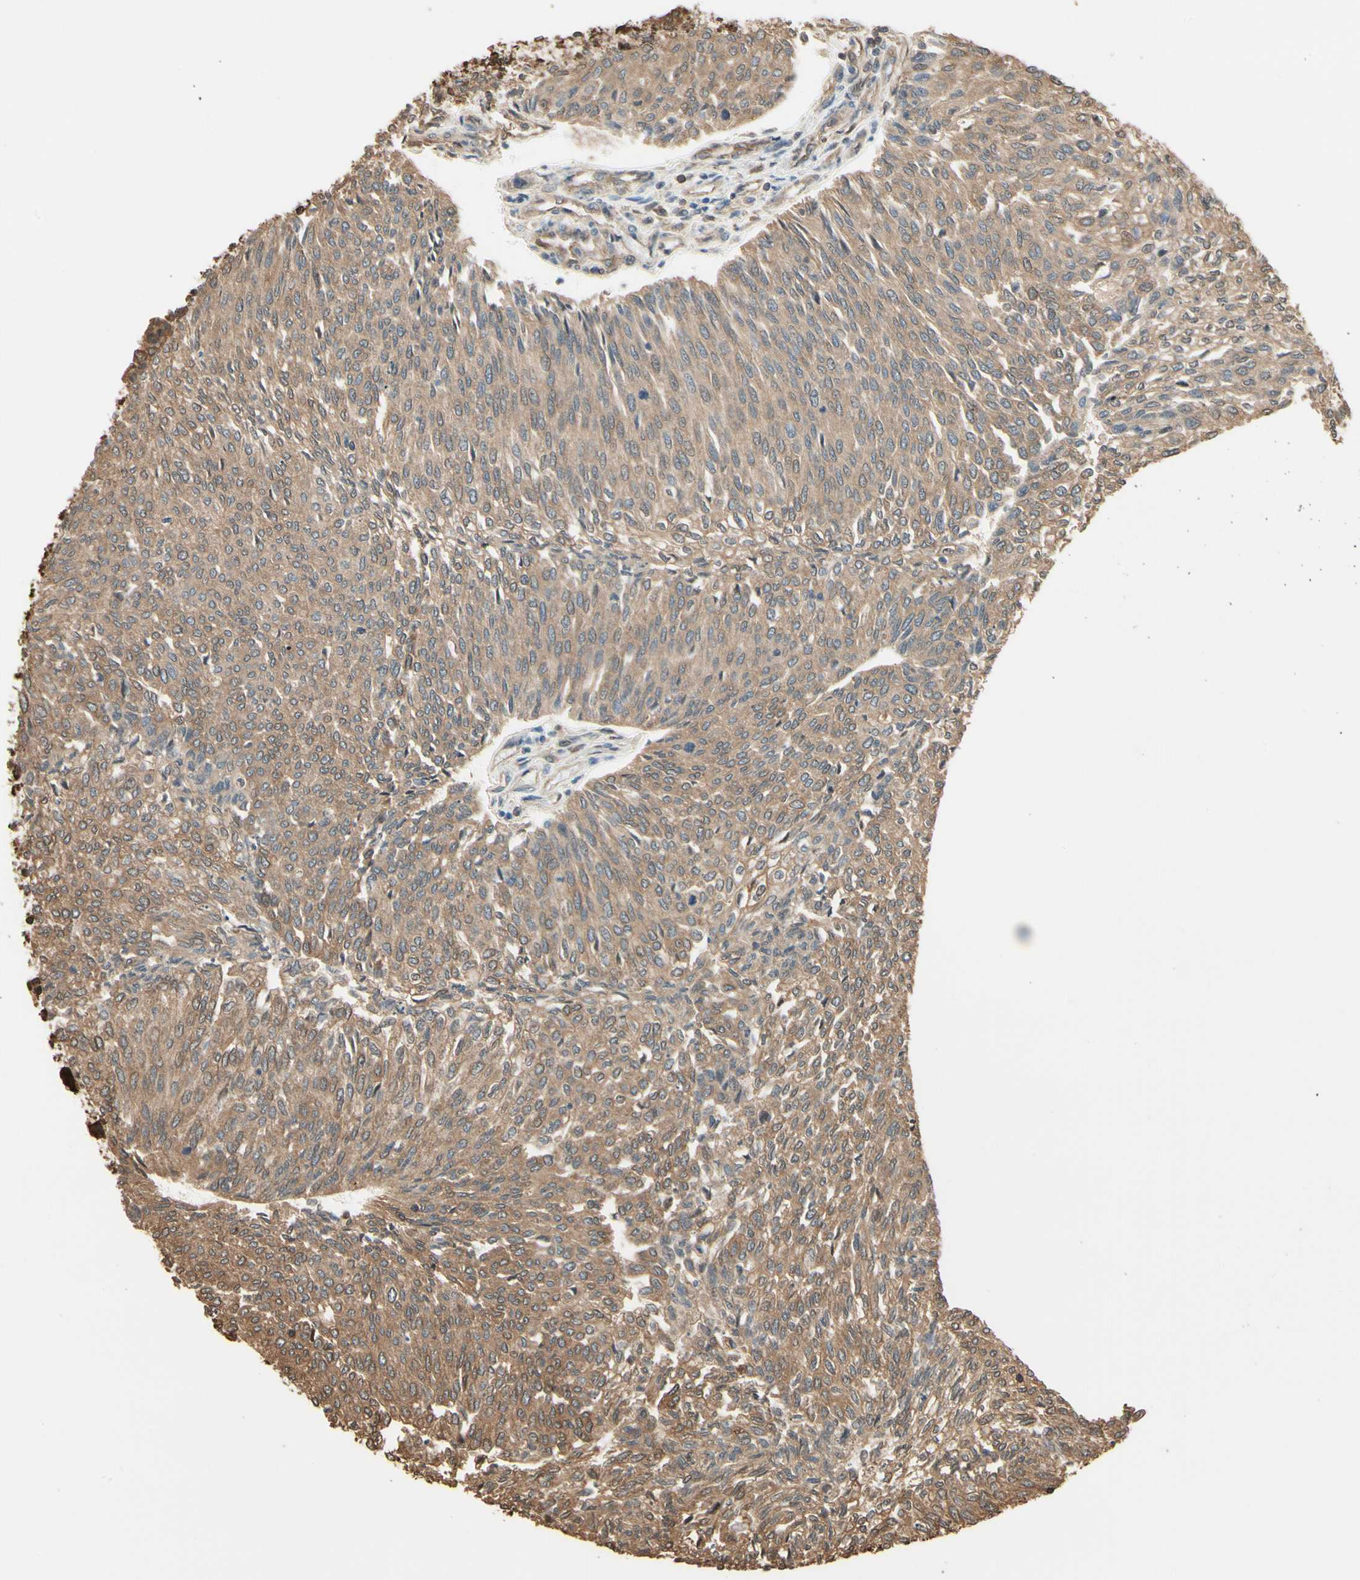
{"staining": {"intensity": "moderate", "quantity": ">75%", "location": "cytoplasmic/membranous"}, "tissue": "urothelial cancer", "cell_type": "Tumor cells", "image_type": "cancer", "snomed": [{"axis": "morphology", "description": "Urothelial carcinoma, Low grade"}, {"axis": "topography", "description": "Urinary bladder"}], "caption": "This is a histology image of immunohistochemistry staining of urothelial carcinoma (low-grade), which shows moderate staining in the cytoplasmic/membranous of tumor cells.", "gene": "YWHAE", "patient": {"sex": "female", "age": 79}}